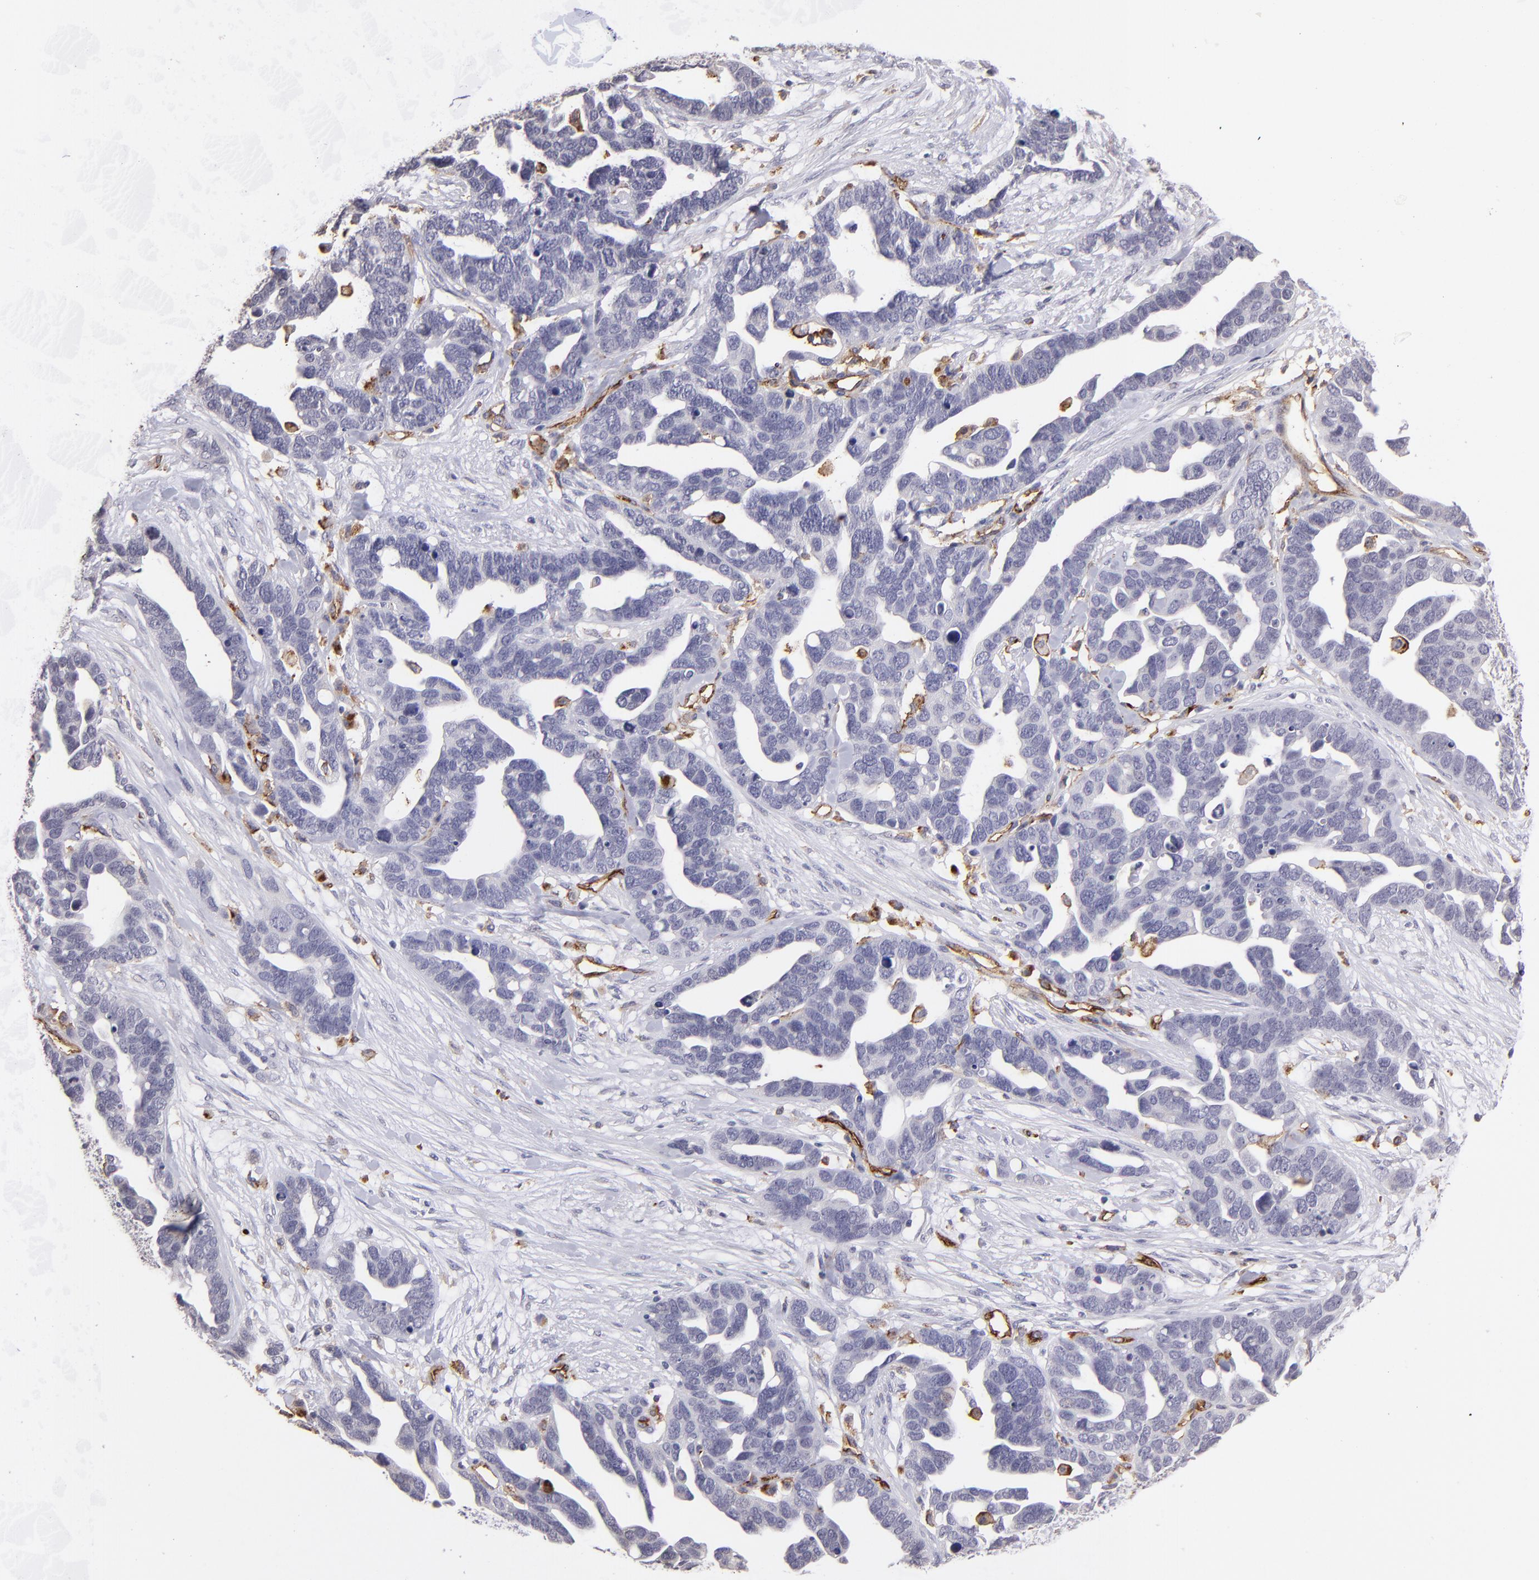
{"staining": {"intensity": "negative", "quantity": "none", "location": "none"}, "tissue": "ovarian cancer", "cell_type": "Tumor cells", "image_type": "cancer", "snomed": [{"axis": "morphology", "description": "Cystadenocarcinoma, serous, NOS"}, {"axis": "topography", "description": "Ovary"}], "caption": "Immunohistochemical staining of human ovarian cancer demonstrates no significant staining in tumor cells. (DAB immunohistochemistry (IHC) with hematoxylin counter stain).", "gene": "DYSF", "patient": {"sex": "female", "age": 54}}